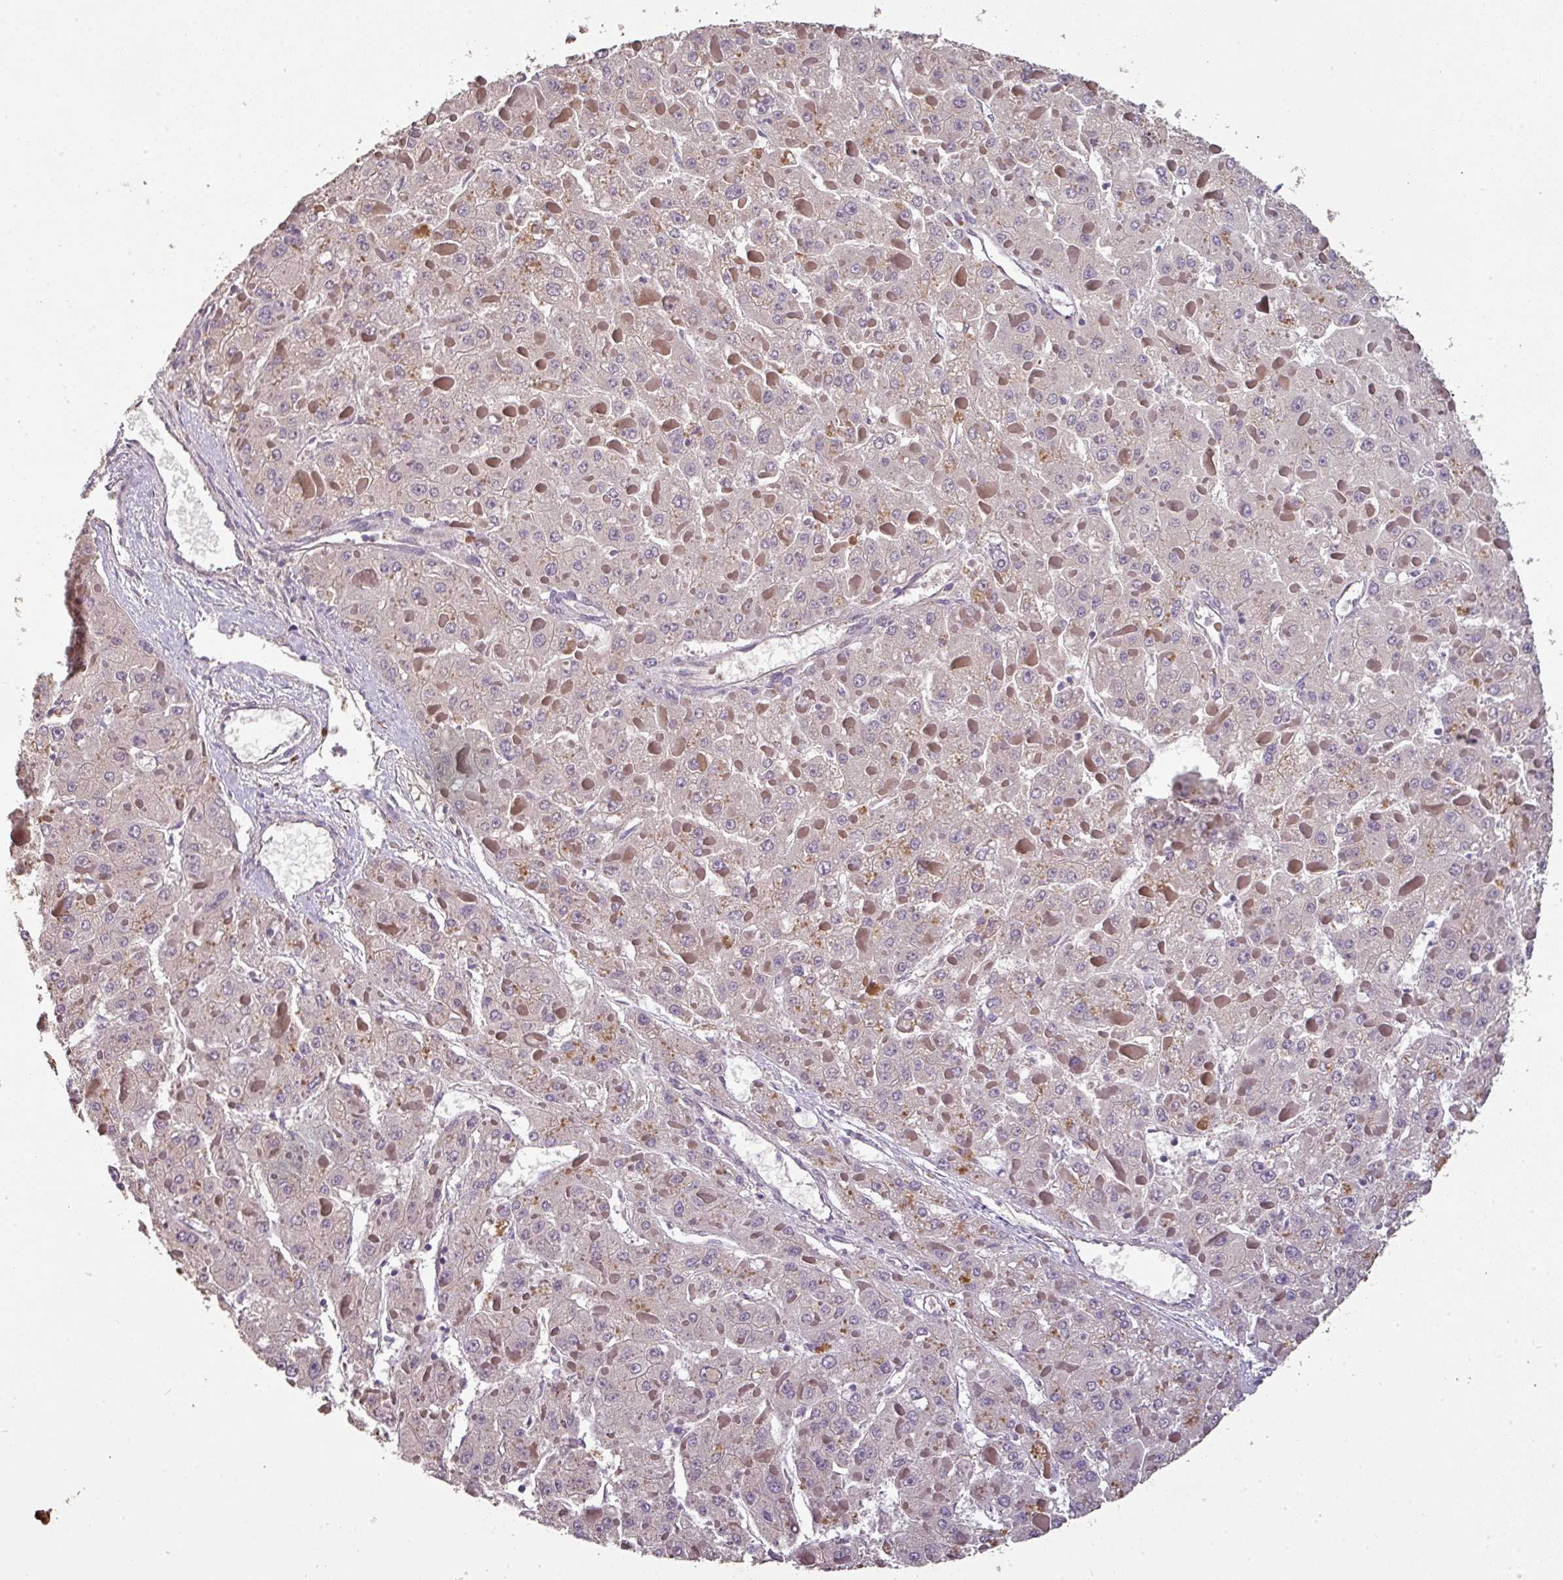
{"staining": {"intensity": "negative", "quantity": "none", "location": "none"}, "tissue": "liver cancer", "cell_type": "Tumor cells", "image_type": "cancer", "snomed": [{"axis": "morphology", "description": "Carcinoma, Hepatocellular, NOS"}, {"axis": "topography", "description": "Liver"}], "caption": "A micrograph of liver hepatocellular carcinoma stained for a protein displays no brown staining in tumor cells.", "gene": "SPCS3", "patient": {"sex": "female", "age": 73}}